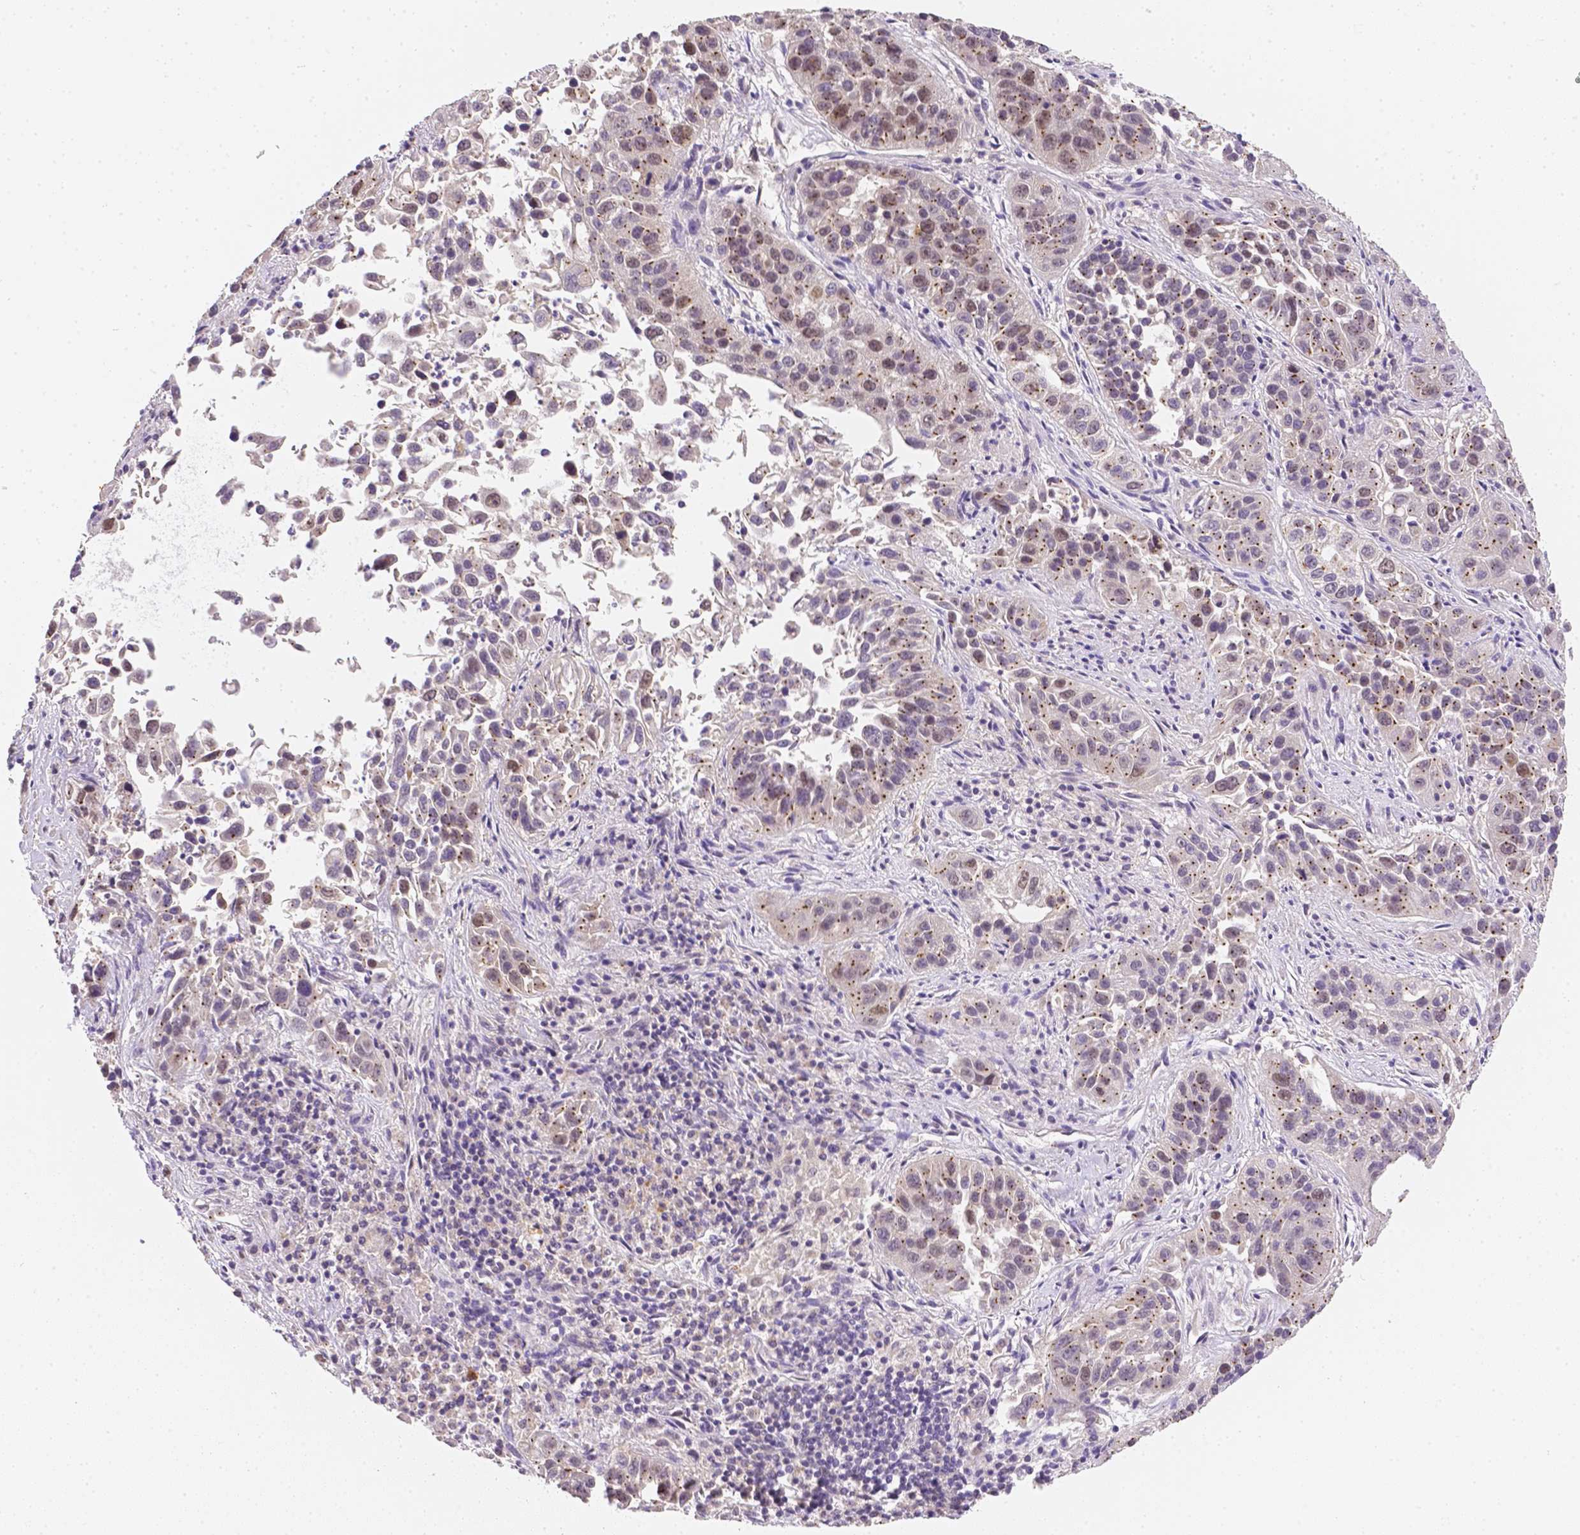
{"staining": {"intensity": "moderate", "quantity": "<25%", "location": "cytoplasmic/membranous"}, "tissue": "lung cancer", "cell_type": "Tumor cells", "image_type": "cancer", "snomed": [{"axis": "morphology", "description": "Squamous cell carcinoma, NOS"}, {"axis": "topography", "description": "Lung"}], "caption": "Human lung cancer (squamous cell carcinoma) stained with a brown dye shows moderate cytoplasmic/membranous positive staining in about <25% of tumor cells.", "gene": "C10orf67", "patient": {"sex": "female", "age": 61}}